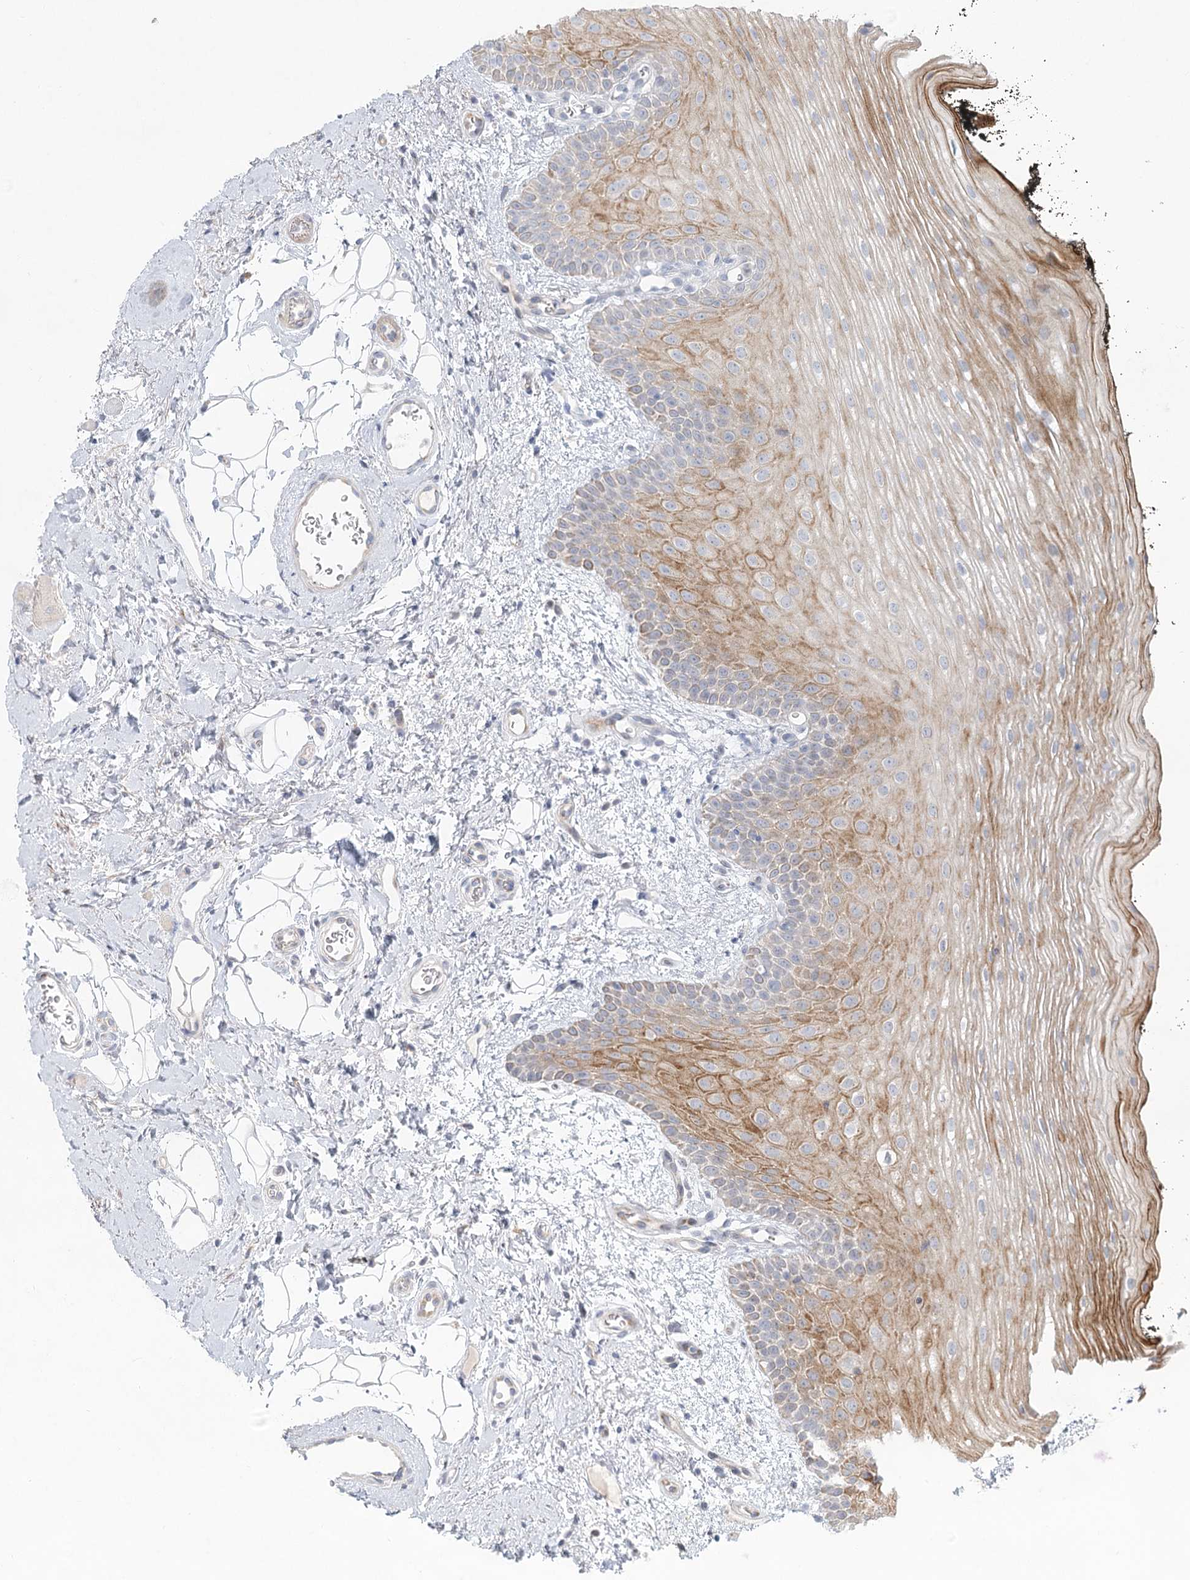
{"staining": {"intensity": "strong", "quantity": "25%-75%", "location": "cytoplasmic/membranous"}, "tissue": "oral mucosa", "cell_type": "Squamous epithelial cells", "image_type": "normal", "snomed": [{"axis": "morphology", "description": "No evidence of malignacy"}, {"axis": "topography", "description": "Oral tissue"}, {"axis": "topography", "description": "Head-Neck"}], "caption": "IHC of normal human oral mucosa demonstrates high levels of strong cytoplasmic/membranous positivity in approximately 25%-75% of squamous epithelial cells.", "gene": "LRP2BP", "patient": {"sex": "male", "age": 68}}